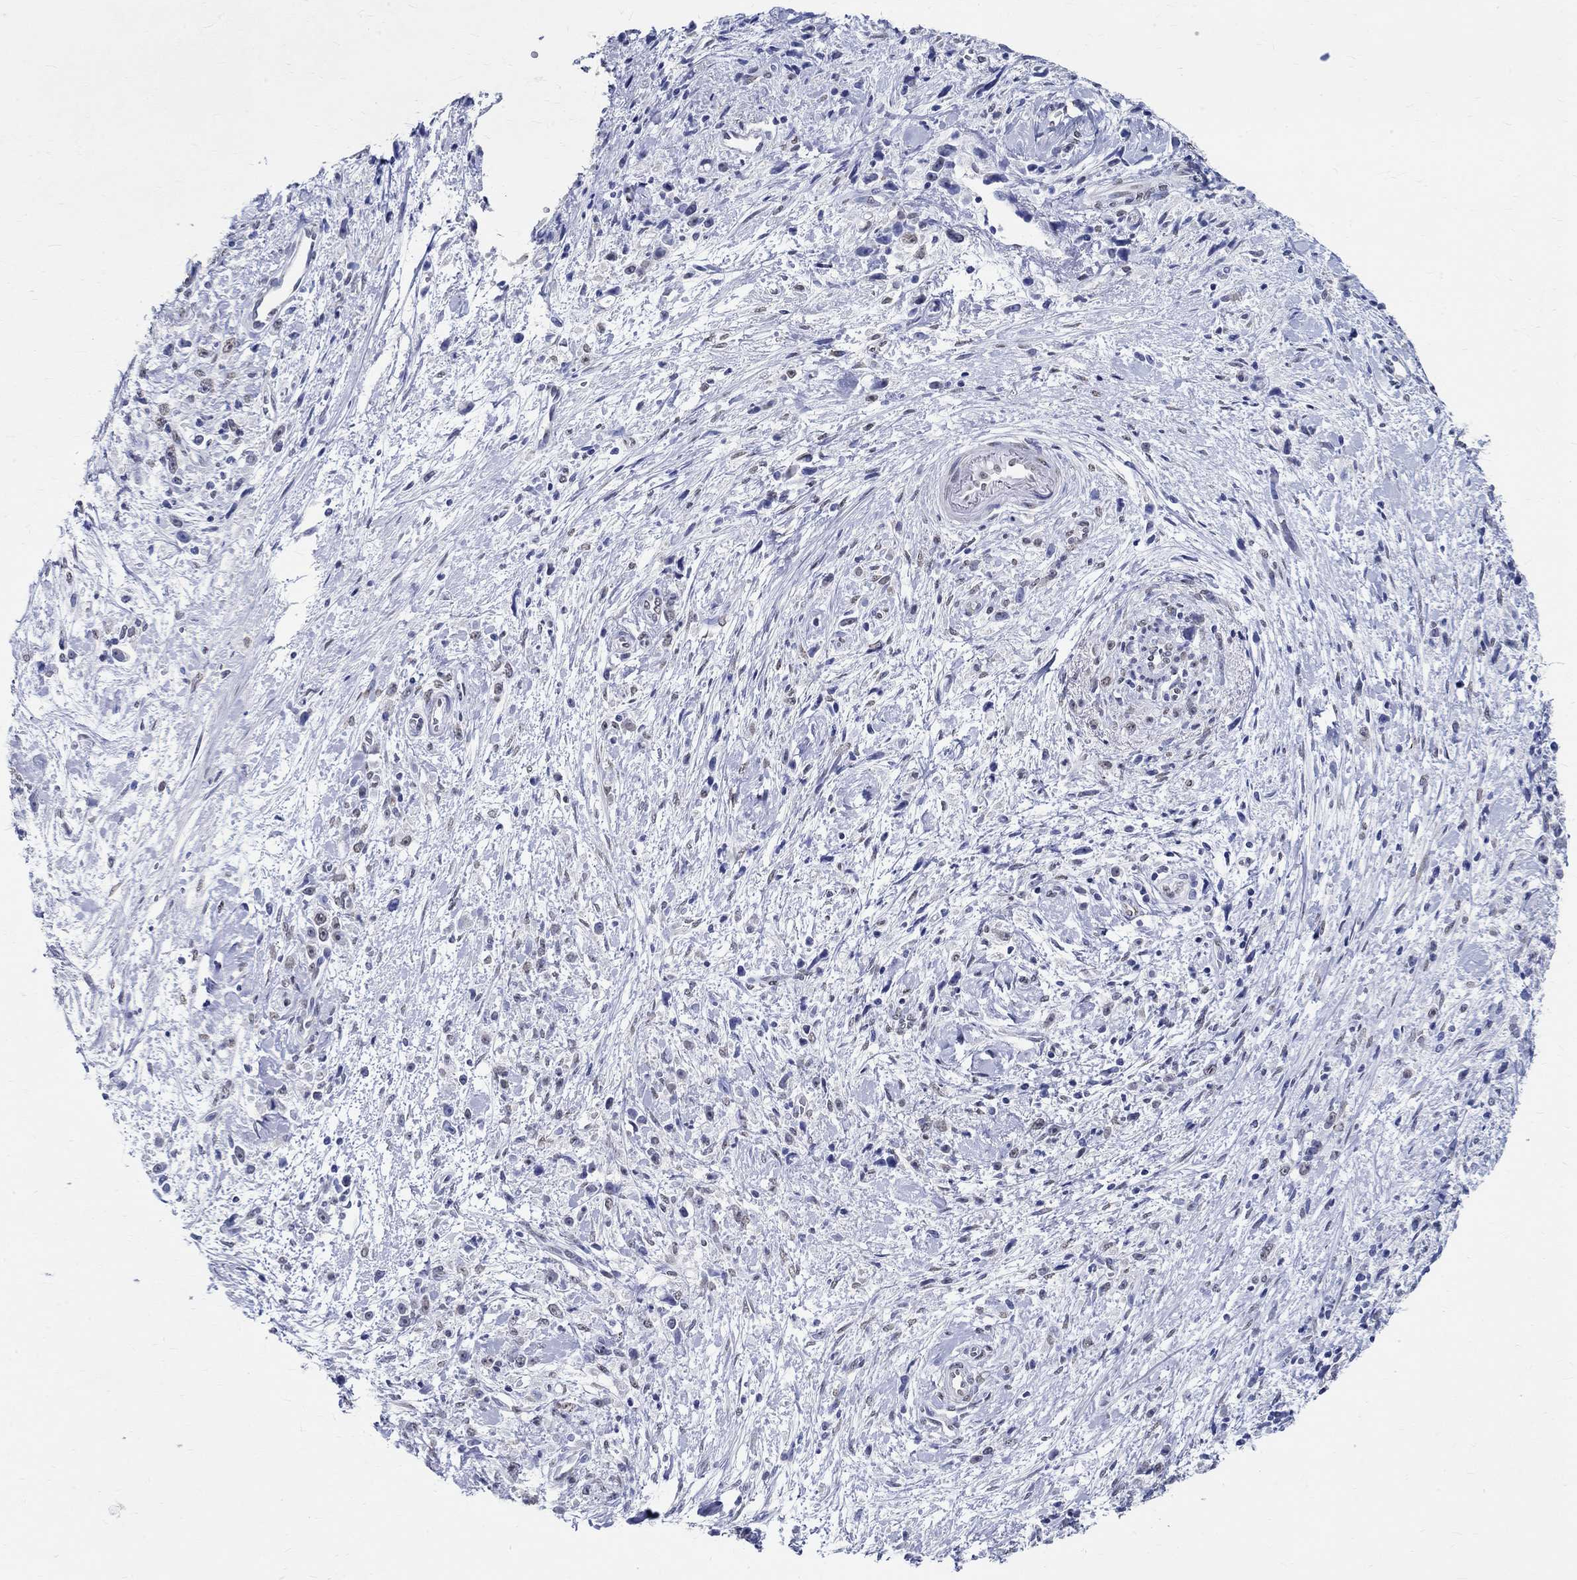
{"staining": {"intensity": "weak", "quantity": "<25%", "location": "nuclear"}, "tissue": "stomach cancer", "cell_type": "Tumor cells", "image_type": "cancer", "snomed": [{"axis": "morphology", "description": "Adenocarcinoma, NOS"}, {"axis": "topography", "description": "Stomach"}], "caption": "Photomicrograph shows no protein expression in tumor cells of stomach cancer tissue.", "gene": "TSPAN16", "patient": {"sex": "female", "age": 59}}